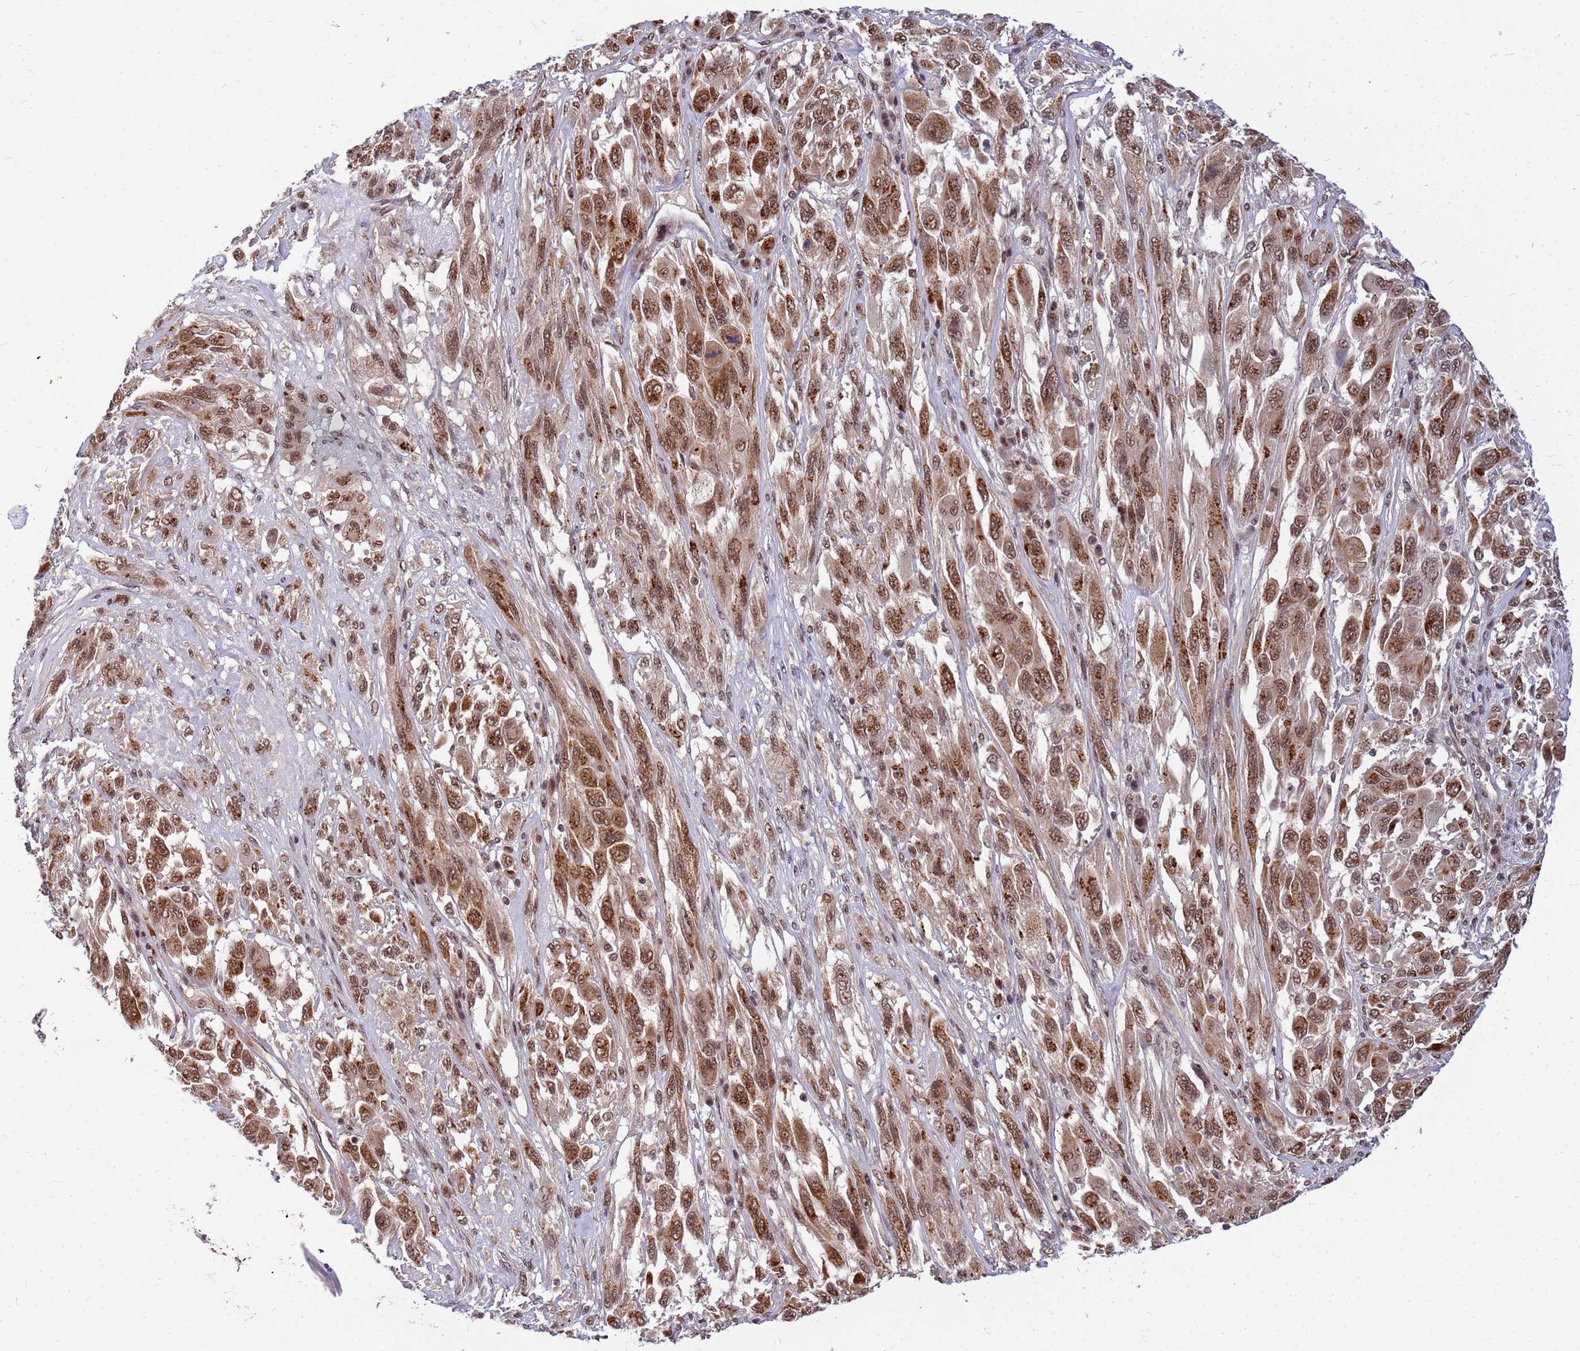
{"staining": {"intensity": "moderate", "quantity": ">75%", "location": "cytoplasmic/membranous,nuclear"}, "tissue": "melanoma", "cell_type": "Tumor cells", "image_type": "cancer", "snomed": [{"axis": "morphology", "description": "Malignant melanoma, NOS"}, {"axis": "topography", "description": "Skin"}], "caption": "Malignant melanoma was stained to show a protein in brown. There is medium levels of moderate cytoplasmic/membranous and nuclear positivity in approximately >75% of tumor cells.", "gene": "NCBP2", "patient": {"sex": "female", "age": 91}}